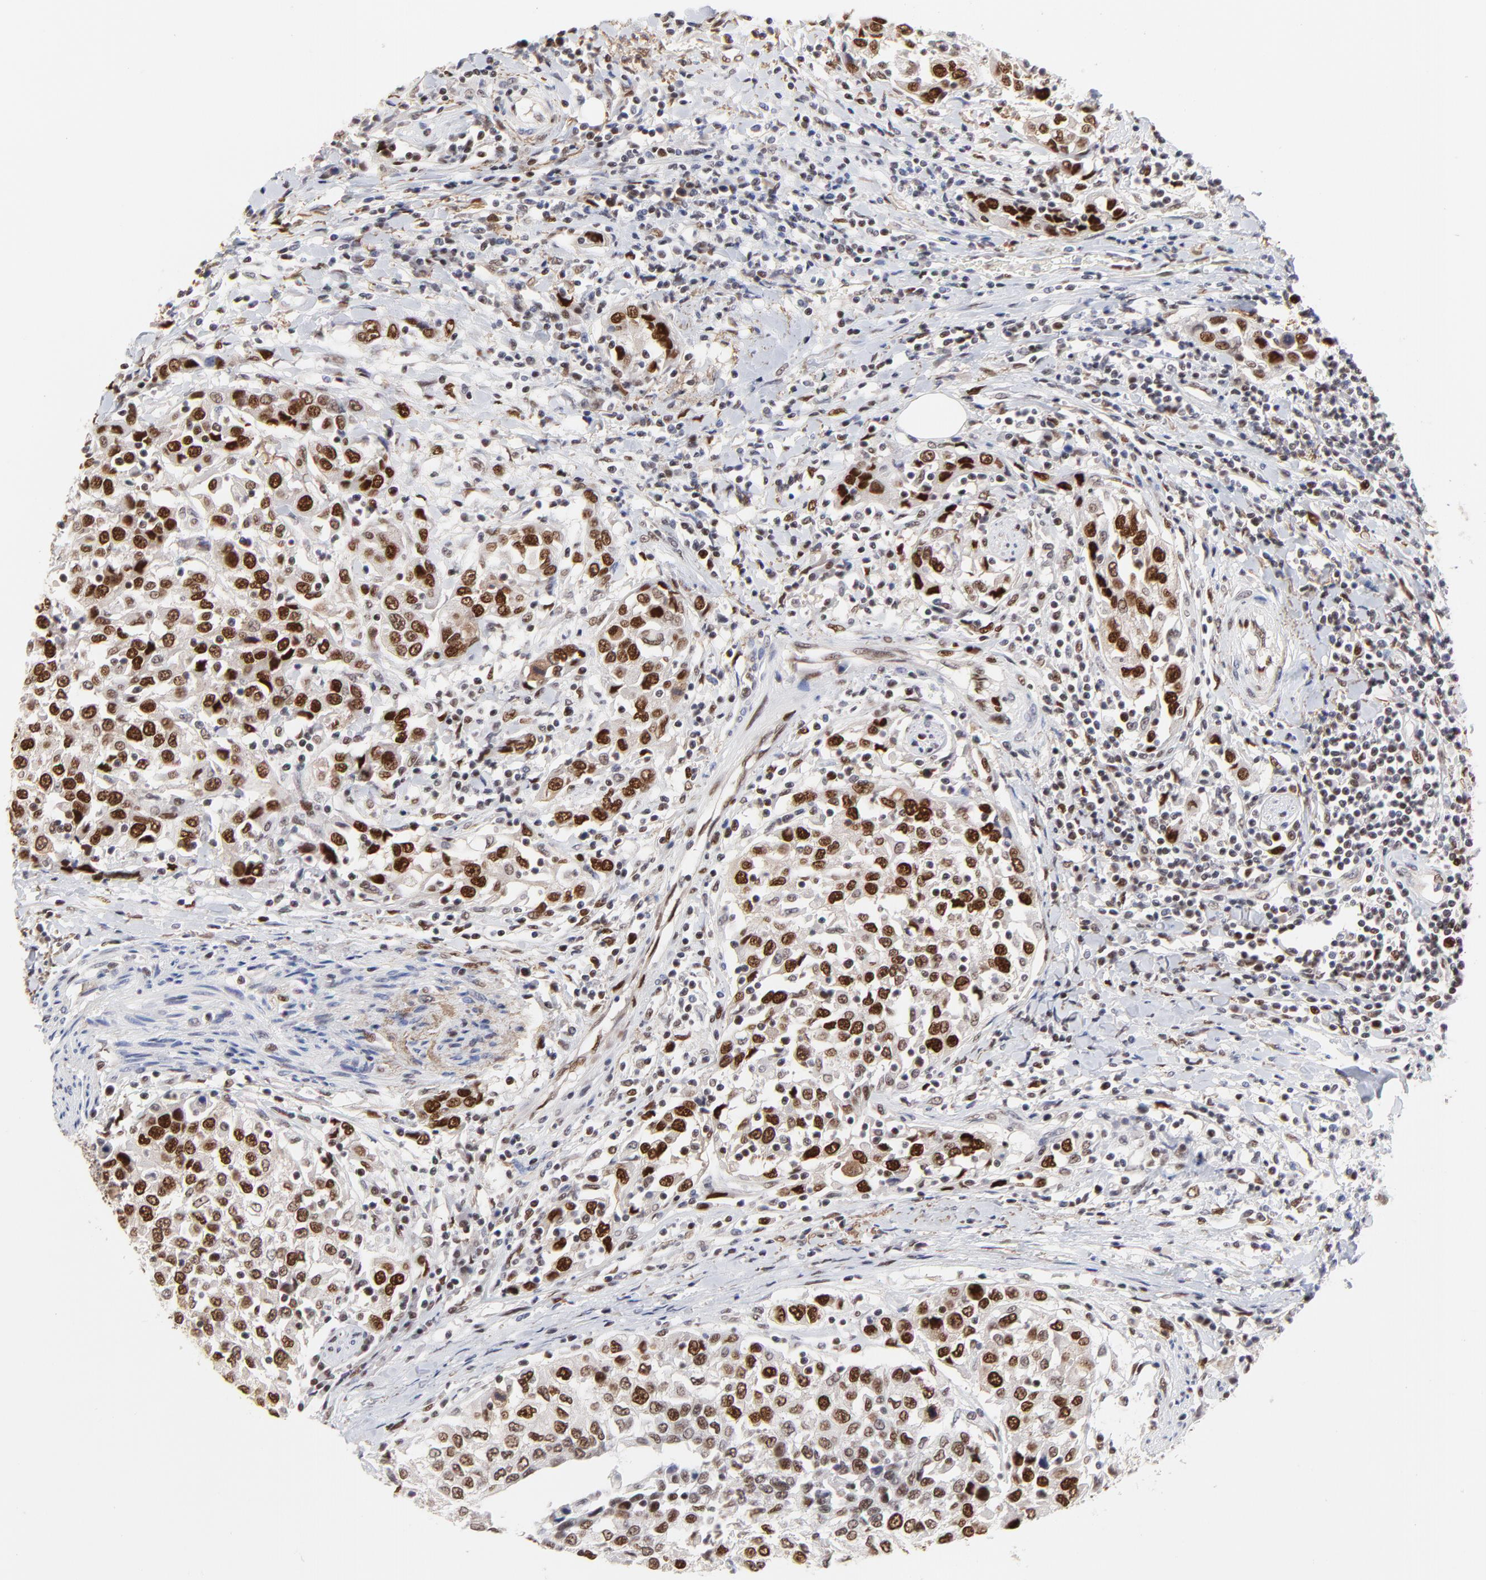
{"staining": {"intensity": "strong", "quantity": ">75%", "location": "nuclear"}, "tissue": "urothelial cancer", "cell_type": "Tumor cells", "image_type": "cancer", "snomed": [{"axis": "morphology", "description": "Urothelial carcinoma, High grade"}, {"axis": "topography", "description": "Urinary bladder"}], "caption": "This histopathology image shows immunohistochemistry staining of human urothelial carcinoma (high-grade), with high strong nuclear staining in about >75% of tumor cells.", "gene": "OGFOD1", "patient": {"sex": "female", "age": 80}}